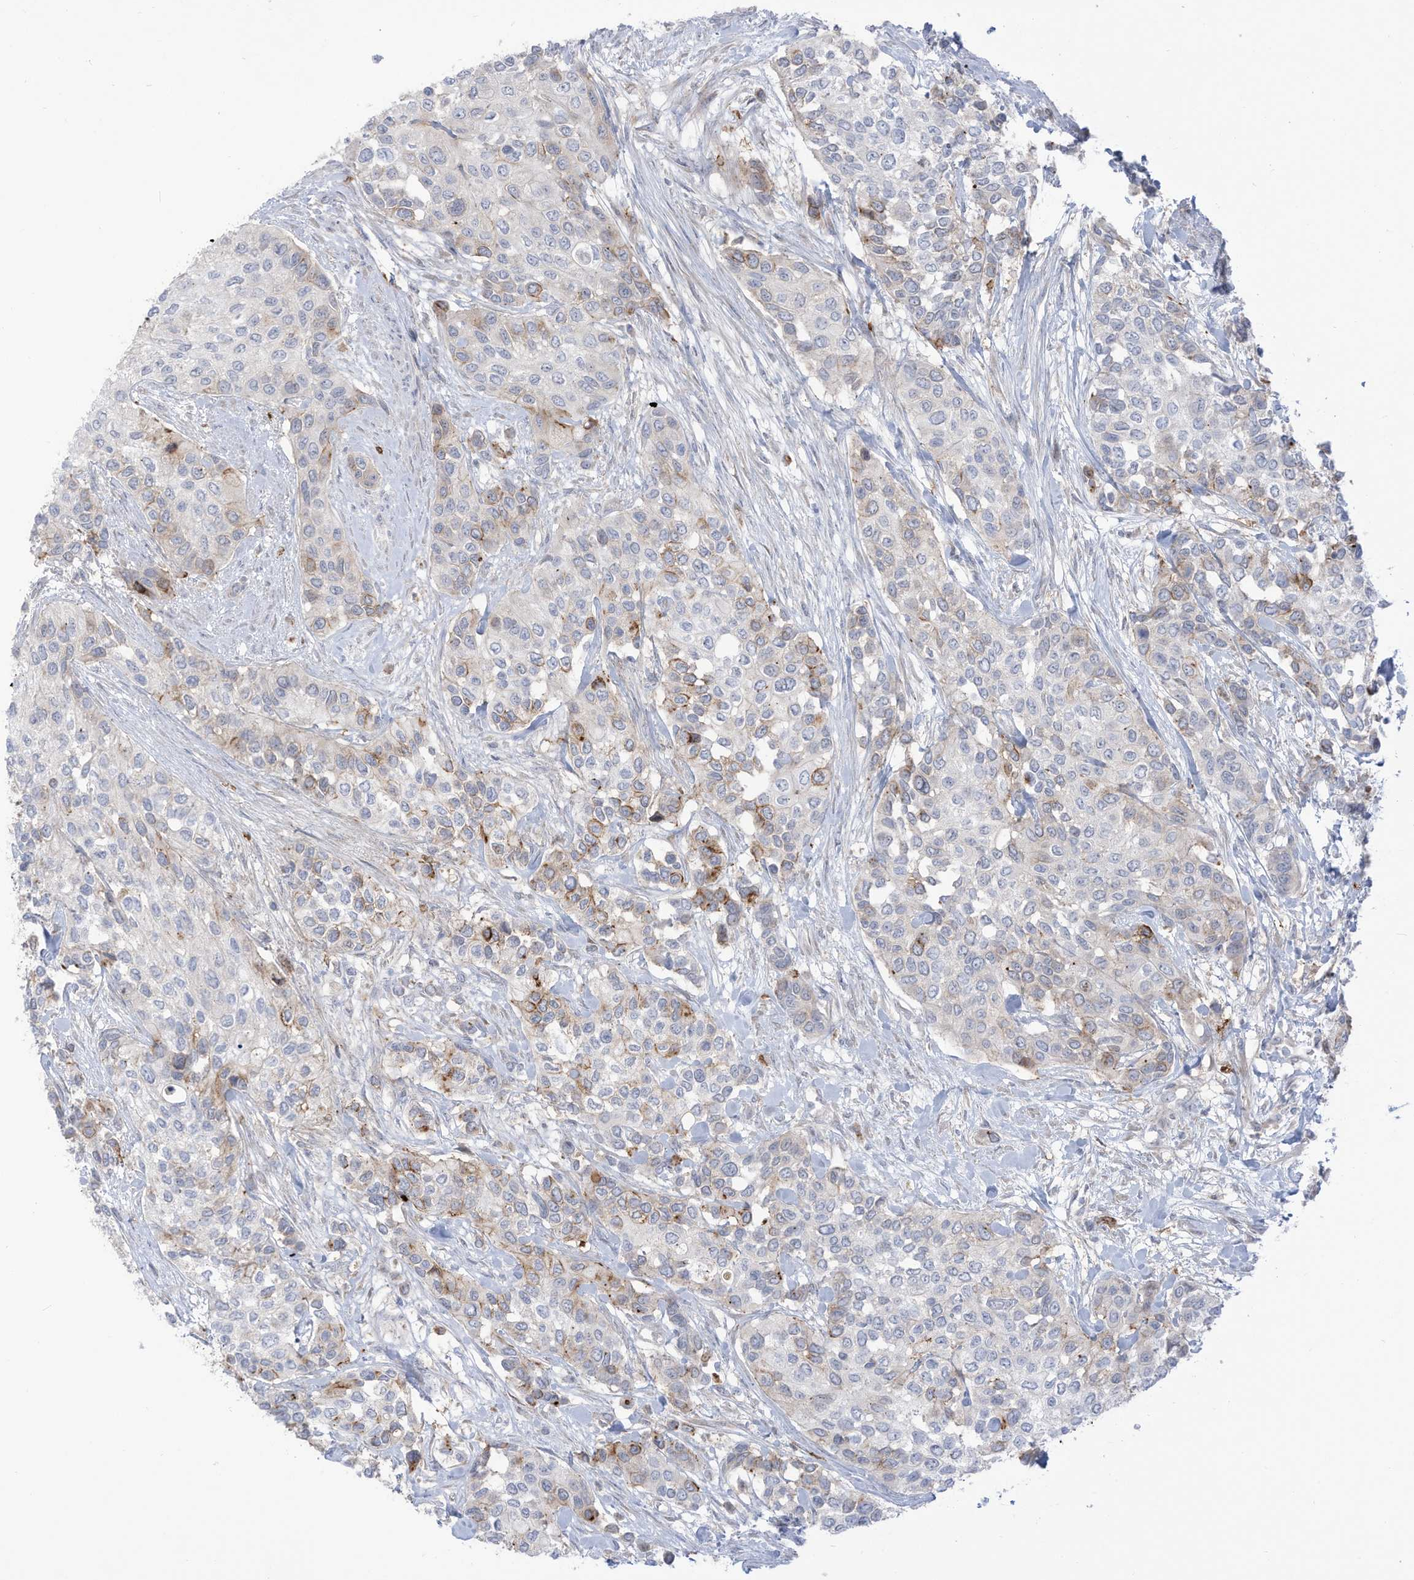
{"staining": {"intensity": "moderate", "quantity": "<25%", "location": "cytoplasmic/membranous"}, "tissue": "urothelial cancer", "cell_type": "Tumor cells", "image_type": "cancer", "snomed": [{"axis": "morphology", "description": "Normal tissue, NOS"}, {"axis": "morphology", "description": "Urothelial carcinoma, High grade"}, {"axis": "topography", "description": "Vascular tissue"}, {"axis": "topography", "description": "Urinary bladder"}], "caption": "This micrograph demonstrates immunohistochemistry staining of human urothelial cancer, with low moderate cytoplasmic/membranous staining in approximately <25% of tumor cells.", "gene": "NOTO", "patient": {"sex": "female", "age": 56}}